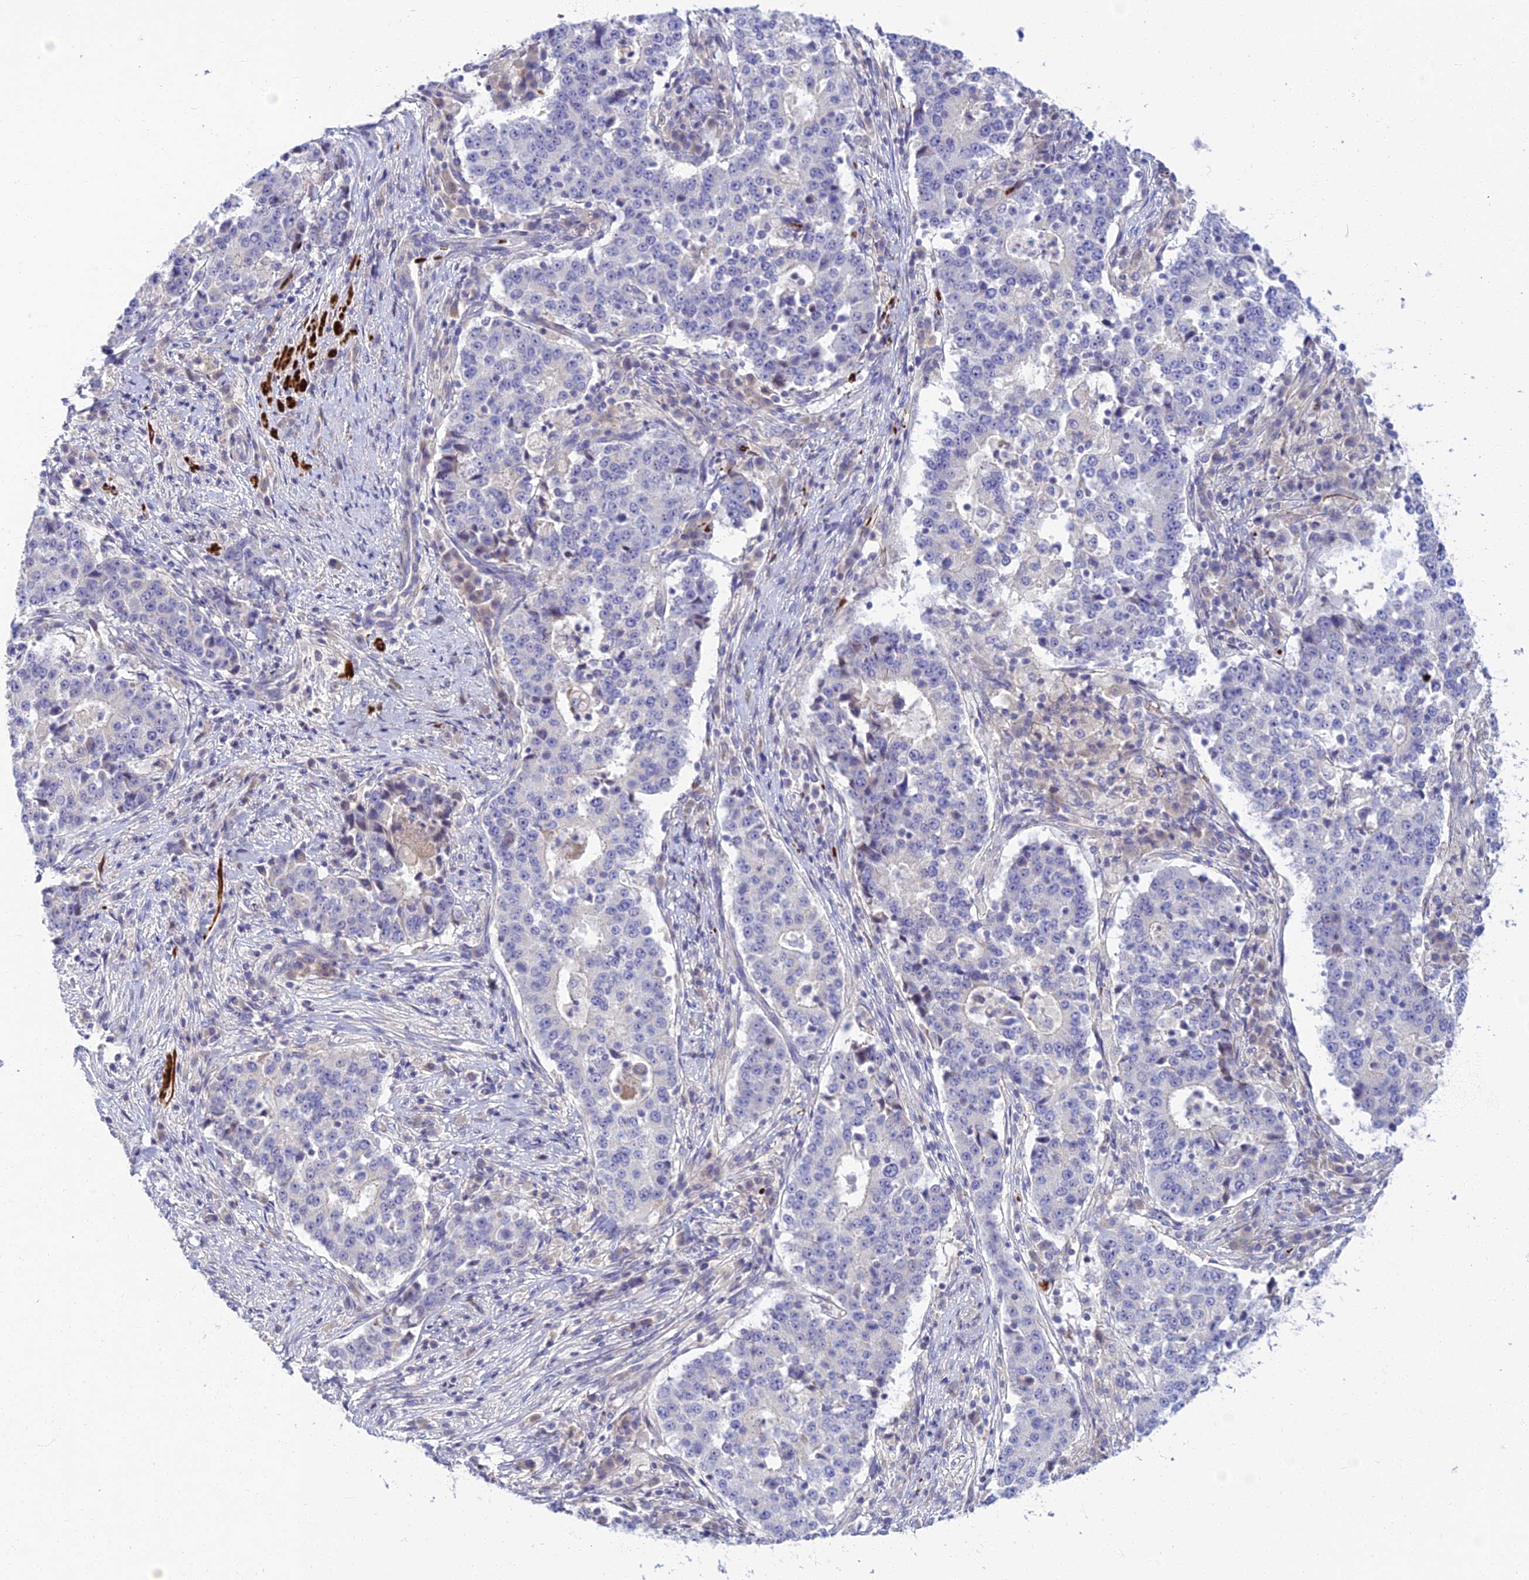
{"staining": {"intensity": "negative", "quantity": "none", "location": "none"}, "tissue": "stomach cancer", "cell_type": "Tumor cells", "image_type": "cancer", "snomed": [{"axis": "morphology", "description": "Adenocarcinoma, NOS"}, {"axis": "topography", "description": "Stomach"}], "caption": "A histopathology image of stomach cancer stained for a protein displays no brown staining in tumor cells. (Brightfield microscopy of DAB (3,3'-diaminobenzidine) immunohistochemistry (IHC) at high magnification).", "gene": "CLIP4", "patient": {"sex": "male", "age": 59}}